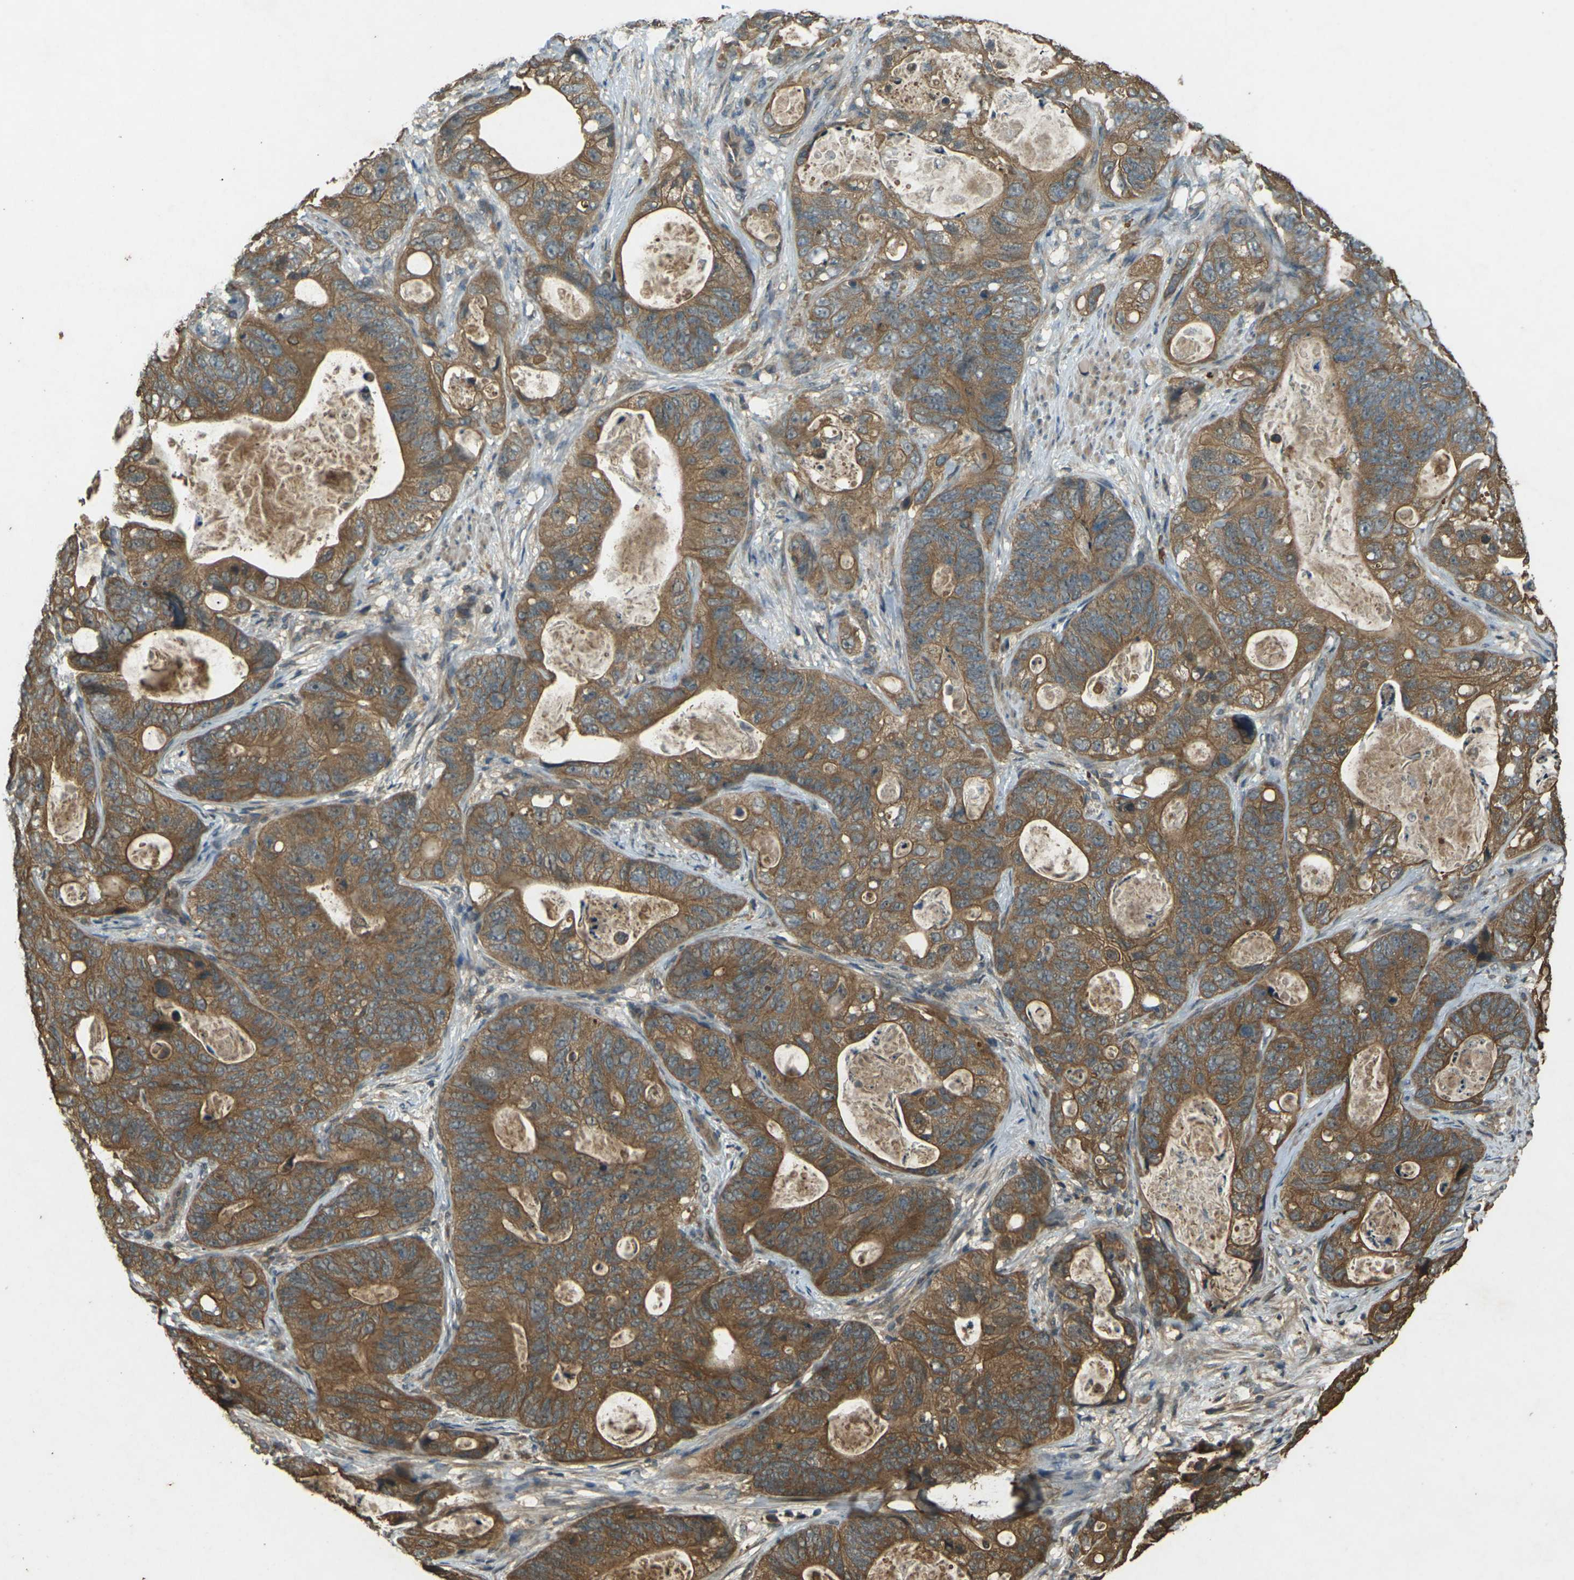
{"staining": {"intensity": "strong", "quantity": ">75%", "location": "cytoplasmic/membranous"}, "tissue": "stomach cancer", "cell_type": "Tumor cells", "image_type": "cancer", "snomed": [{"axis": "morphology", "description": "Adenocarcinoma, NOS"}, {"axis": "topography", "description": "Stomach"}], "caption": "Immunohistochemistry histopathology image of neoplastic tissue: adenocarcinoma (stomach) stained using immunohistochemistry (IHC) reveals high levels of strong protein expression localized specifically in the cytoplasmic/membranous of tumor cells, appearing as a cytoplasmic/membranous brown color.", "gene": "TAP1", "patient": {"sex": "female", "age": 89}}